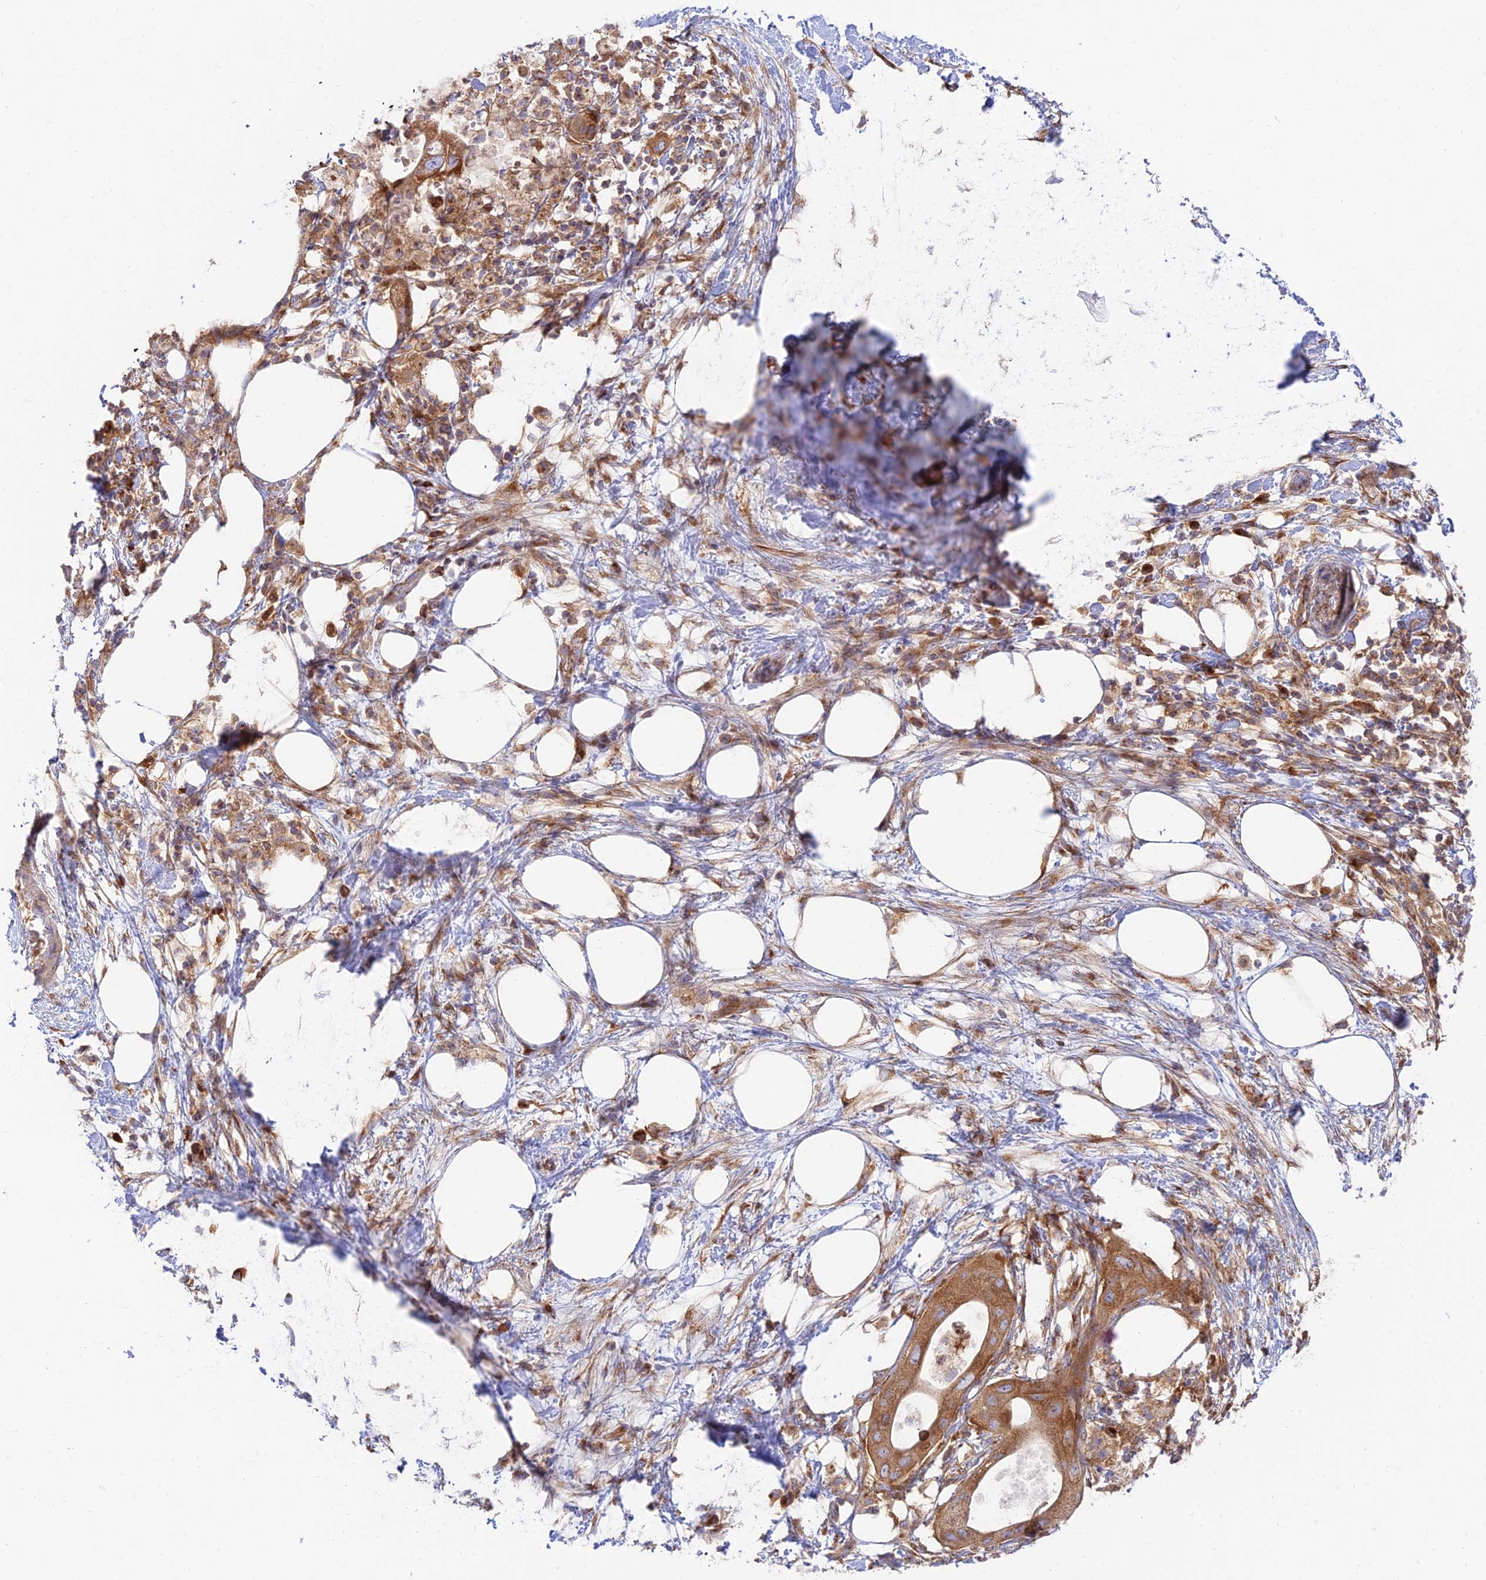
{"staining": {"intensity": "moderate", "quantity": ">75%", "location": "cytoplasmic/membranous"}, "tissue": "pancreatic cancer", "cell_type": "Tumor cells", "image_type": "cancer", "snomed": [{"axis": "morphology", "description": "Adenocarcinoma, NOS"}, {"axis": "topography", "description": "Pancreas"}], "caption": "This is a histology image of IHC staining of pancreatic cancer, which shows moderate expression in the cytoplasmic/membranous of tumor cells.", "gene": "GOLGA3", "patient": {"sex": "male", "age": 68}}